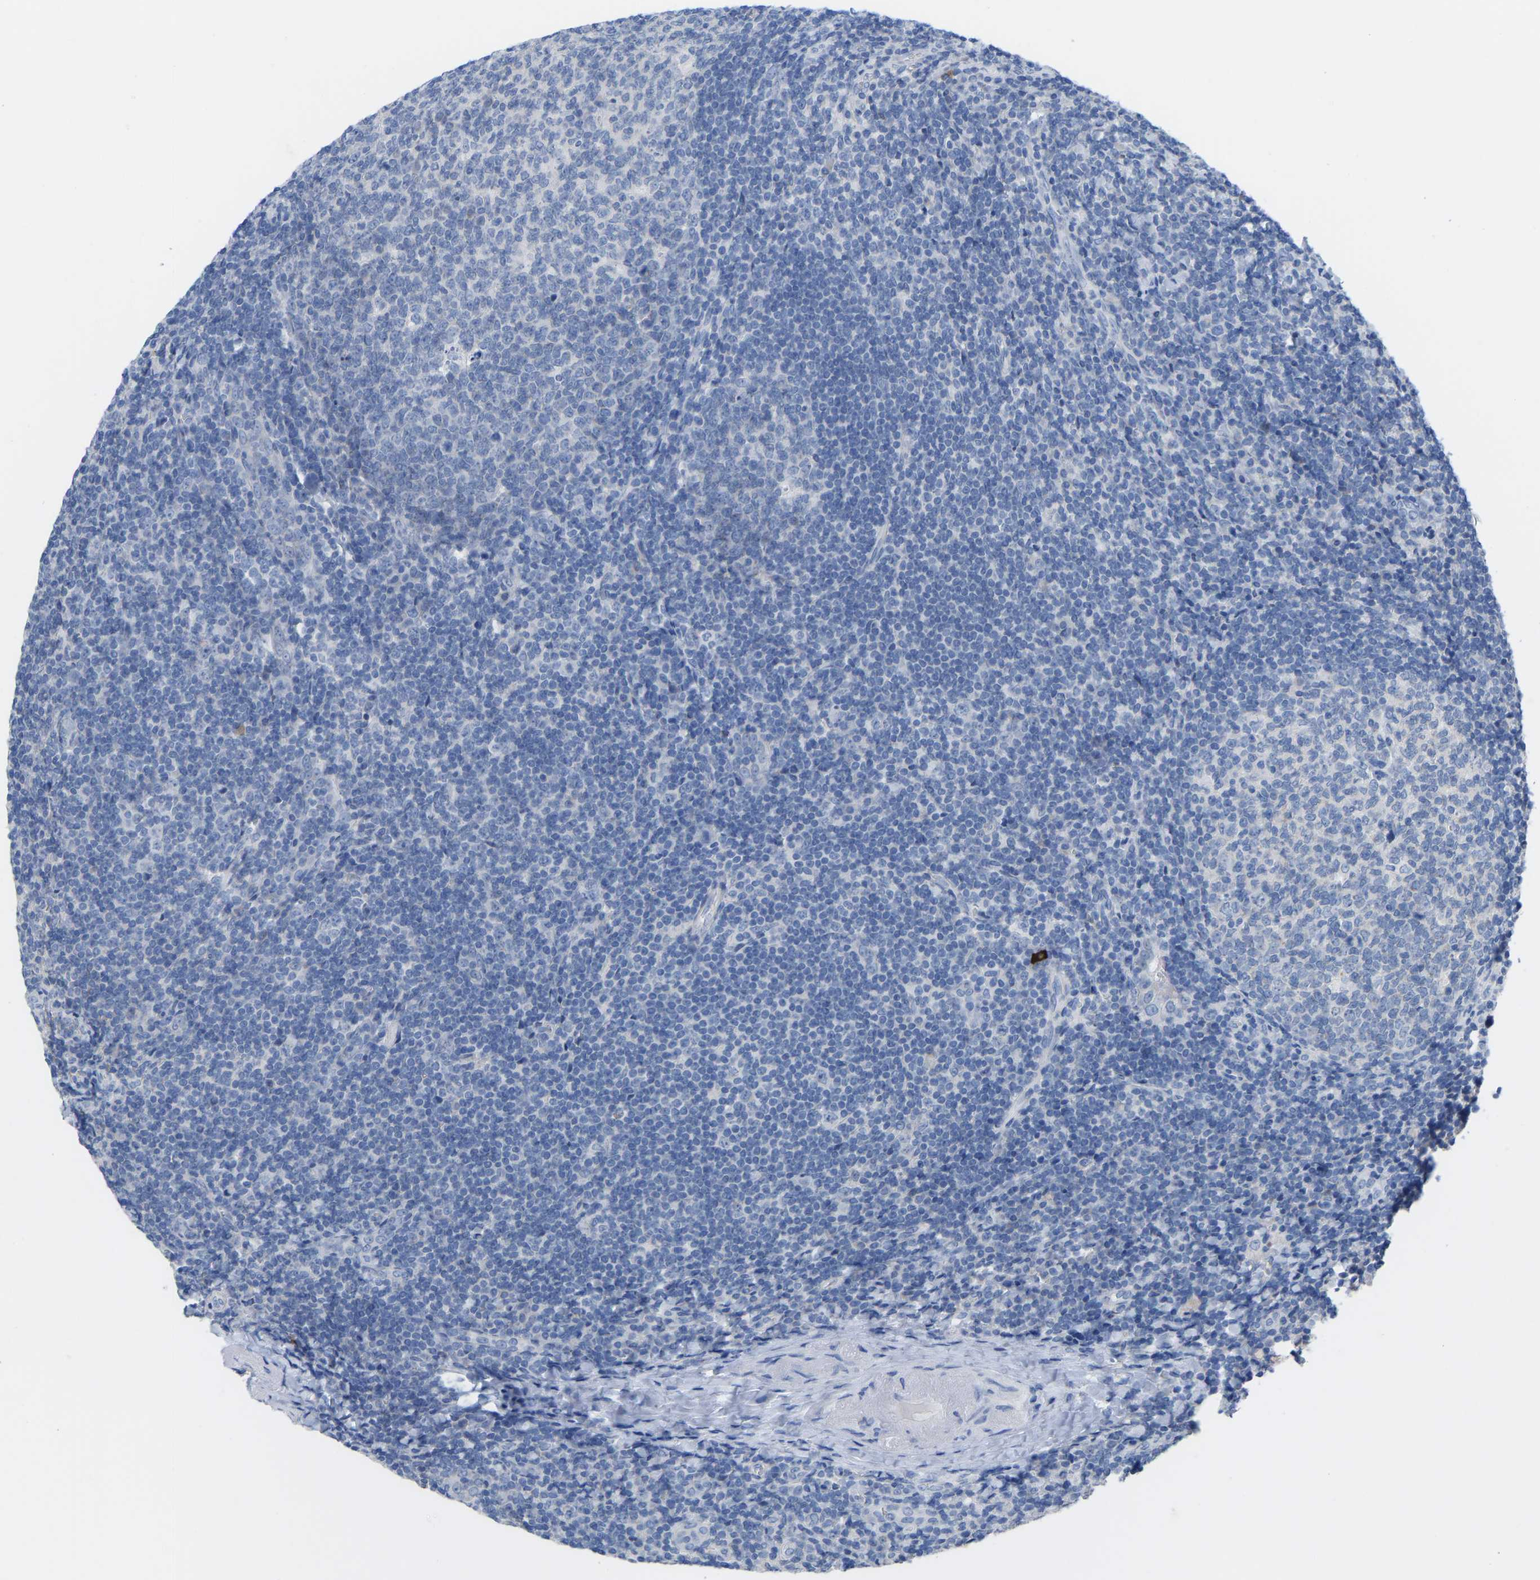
{"staining": {"intensity": "weak", "quantity": "<25%", "location": "cytoplasmic/membranous"}, "tissue": "tonsil", "cell_type": "Germinal center cells", "image_type": "normal", "snomed": [{"axis": "morphology", "description": "Normal tissue, NOS"}, {"axis": "topography", "description": "Tonsil"}], "caption": "A high-resolution photomicrograph shows immunohistochemistry staining of benign tonsil, which demonstrates no significant positivity in germinal center cells.", "gene": "OLIG2", "patient": {"sex": "male", "age": 37}}